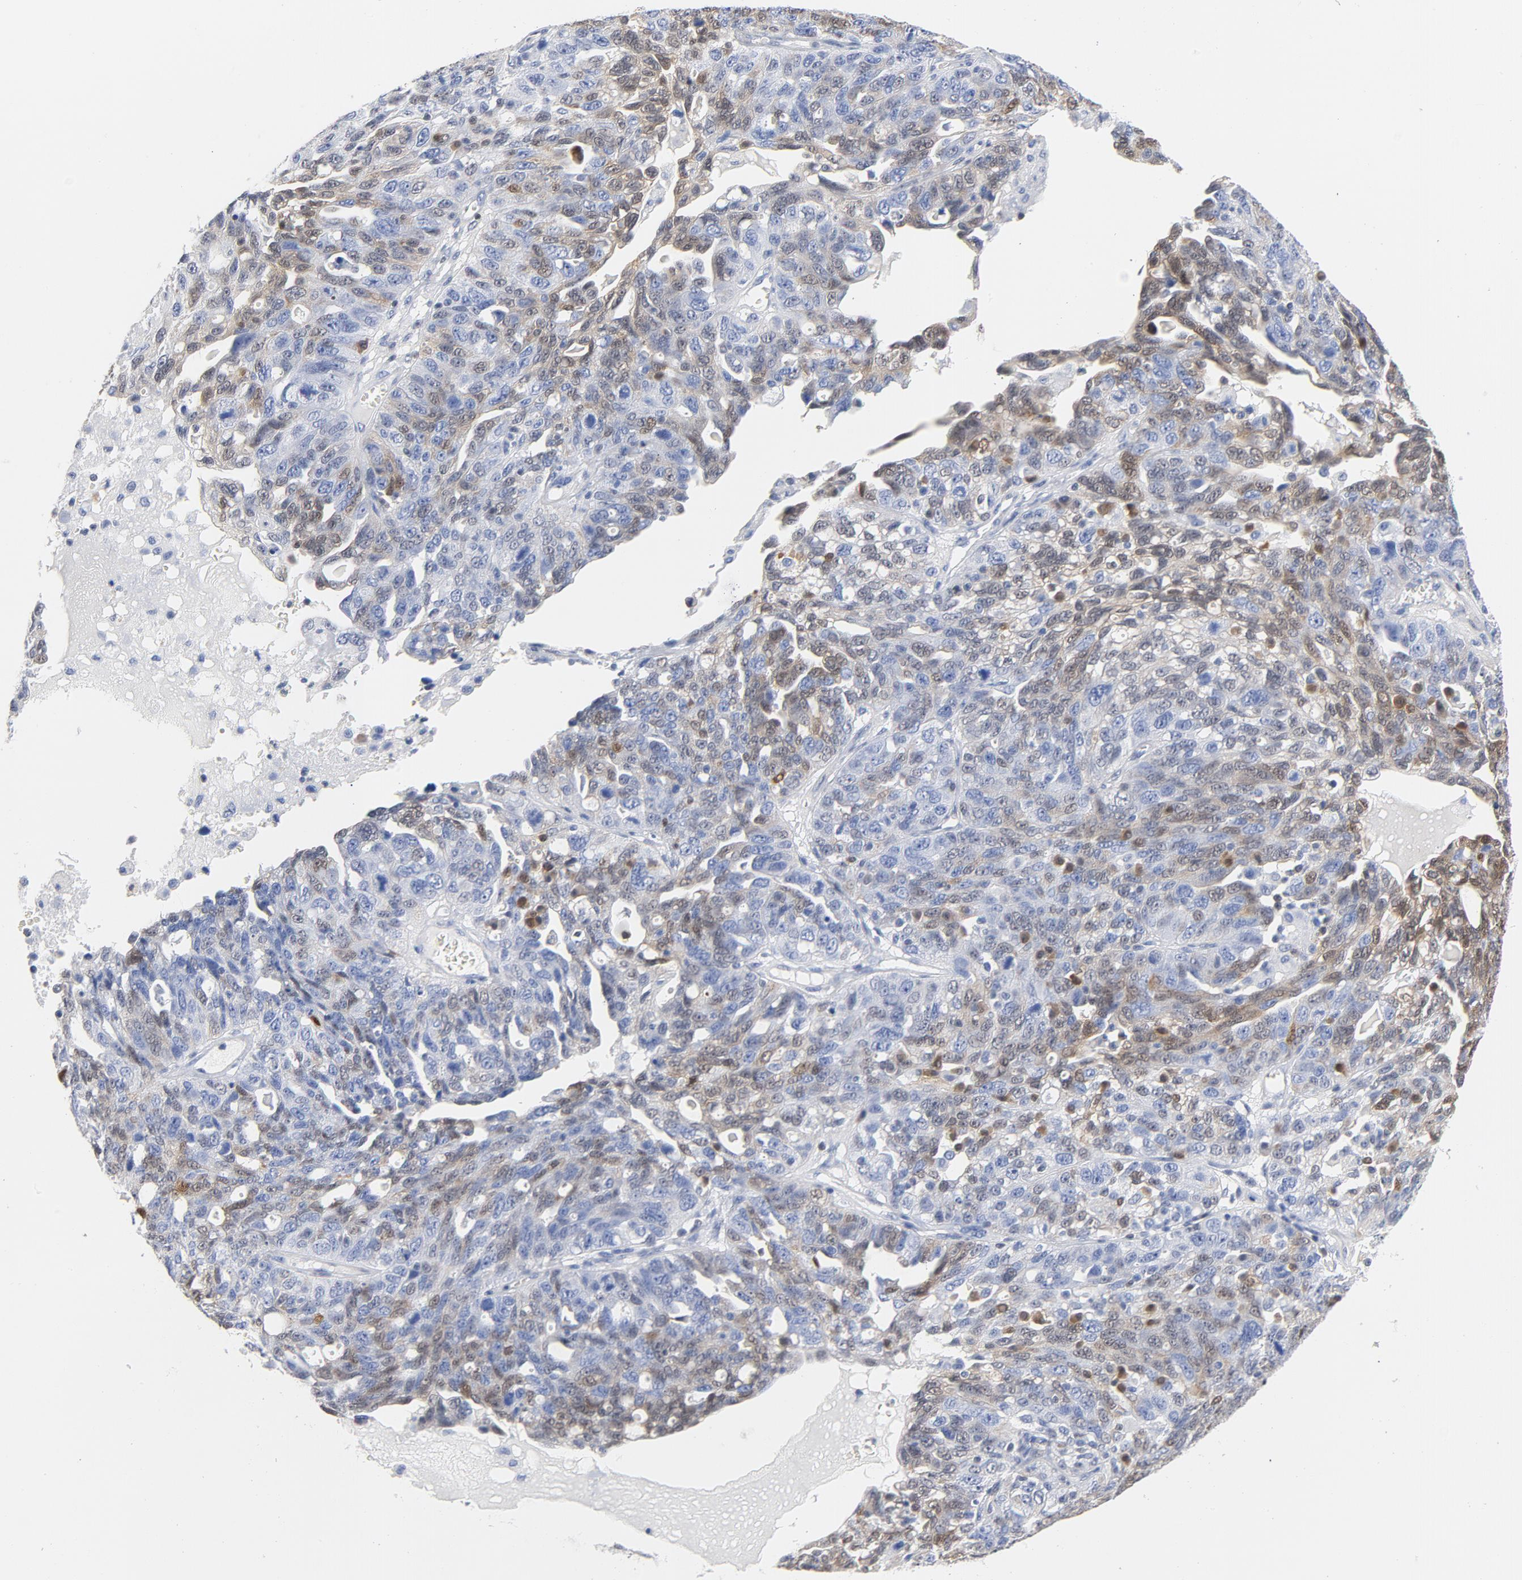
{"staining": {"intensity": "strong", "quantity": "25%-75%", "location": "cytoplasmic/membranous,nuclear"}, "tissue": "ovarian cancer", "cell_type": "Tumor cells", "image_type": "cancer", "snomed": [{"axis": "morphology", "description": "Cystadenocarcinoma, serous, NOS"}, {"axis": "topography", "description": "Ovary"}], "caption": "Immunohistochemistry of serous cystadenocarcinoma (ovarian) displays high levels of strong cytoplasmic/membranous and nuclear positivity in about 25%-75% of tumor cells. The staining was performed using DAB (3,3'-diaminobenzidine), with brown indicating positive protein expression. Nuclei are stained blue with hematoxylin.", "gene": "CDKN1B", "patient": {"sex": "female", "age": 71}}